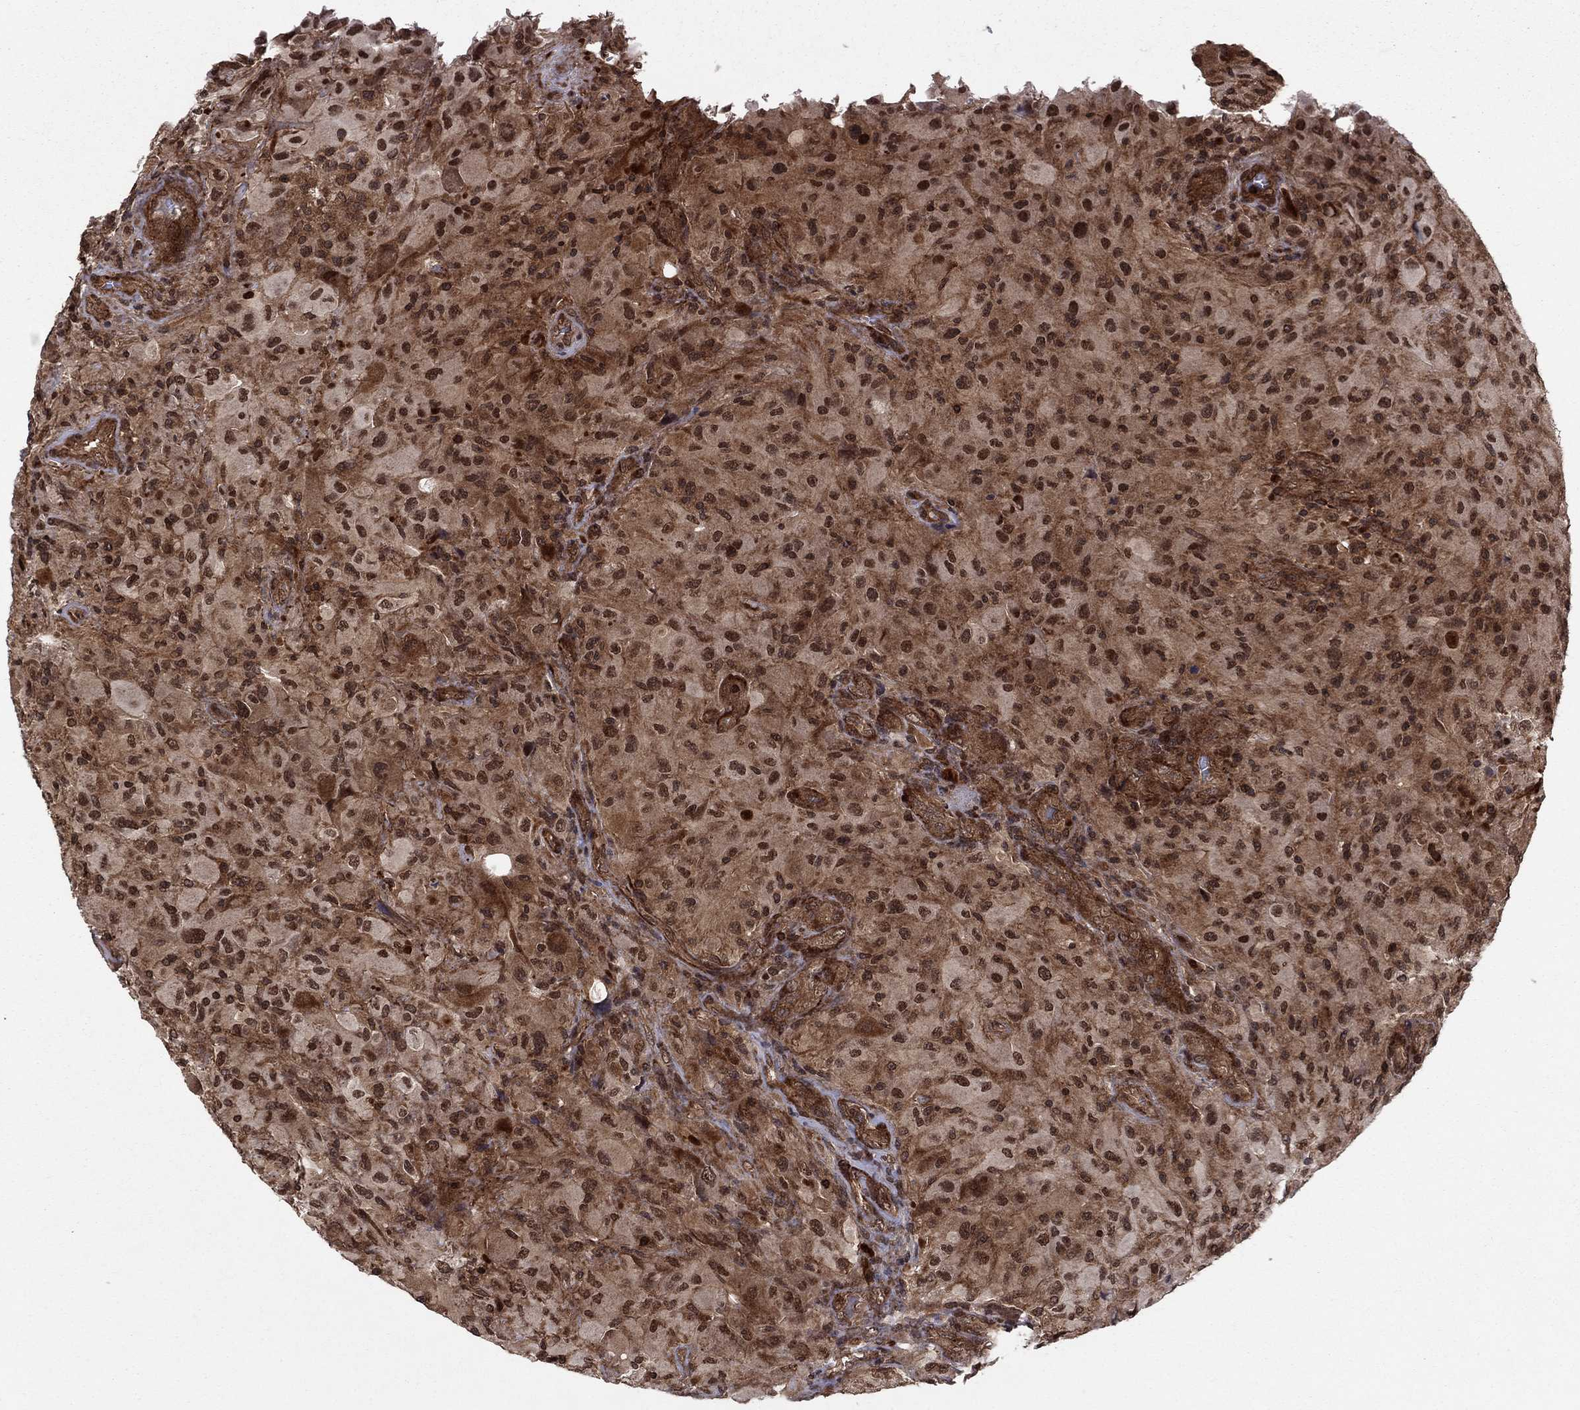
{"staining": {"intensity": "strong", "quantity": "25%-75%", "location": "cytoplasmic/membranous,nuclear"}, "tissue": "glioma", "cell_type": "Tumor cells", "image_type": "cancer", "snomed": [{"axis": "morphology", "description": "Glioma, malignant, High grade"}, {"axis": "topography", "description": "Cerebral cortex"}], "caption": "Strong cytoplasmic/membranous and nuclear protein positivity is identified in approximately 25%-75% of tumor cells in malignant high-grade glioma. Nuclei are stained in blue.", "gene": "SSX2IP", "patient": {"sex": "male", "age": 35}}